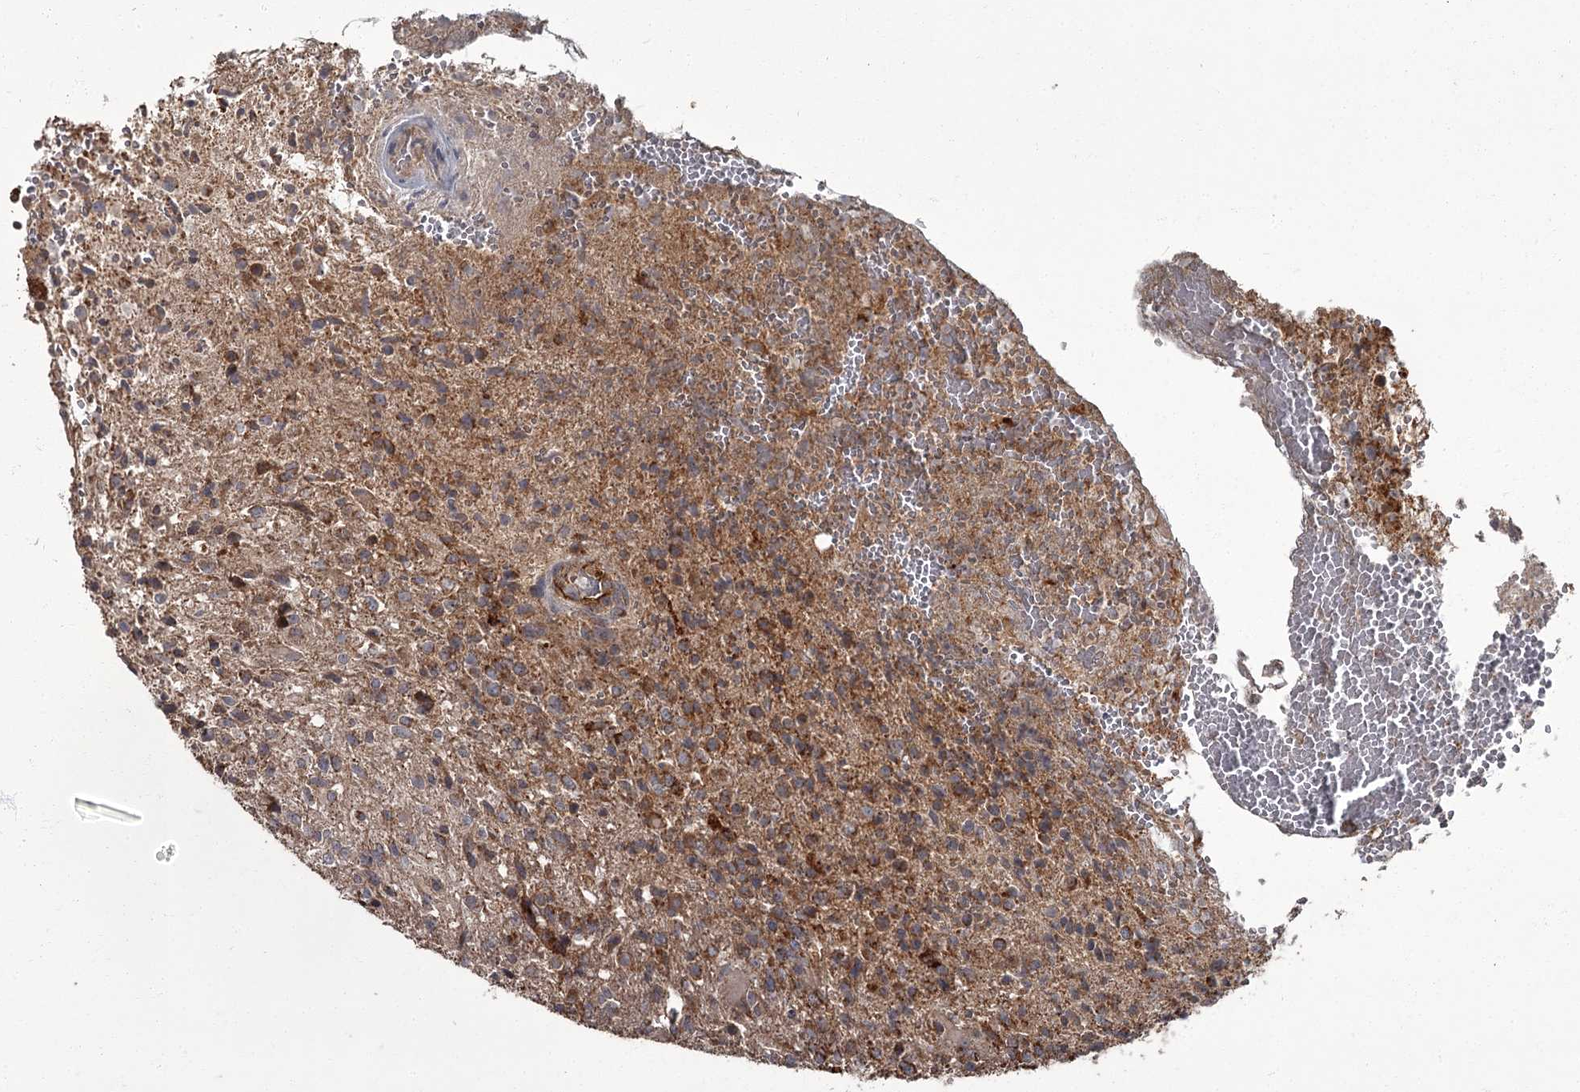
{"staining": {"intensity": "moderate", "quantity": ">75%", "location": "cytoplasmic/membranous"}, "tissue": "glioma", "cell_type": "Tumor cells", "image_type": "cancer", "snomed": [{"axis": "morphology", "description": "Glioma, malignant, High grade"}, {"axis": "topography", "description": "Brain"}], "caption": "Malignant glioma (high-grade) stained with immunohistochemistry shows moderate cytoplasmic/membranous positivity in about >75% of tumor cells. (Brightfield microscopy of DAB IHC at high magnification).", "gene": "THAP9", "patient": {"sex": "male", "age": 56}}